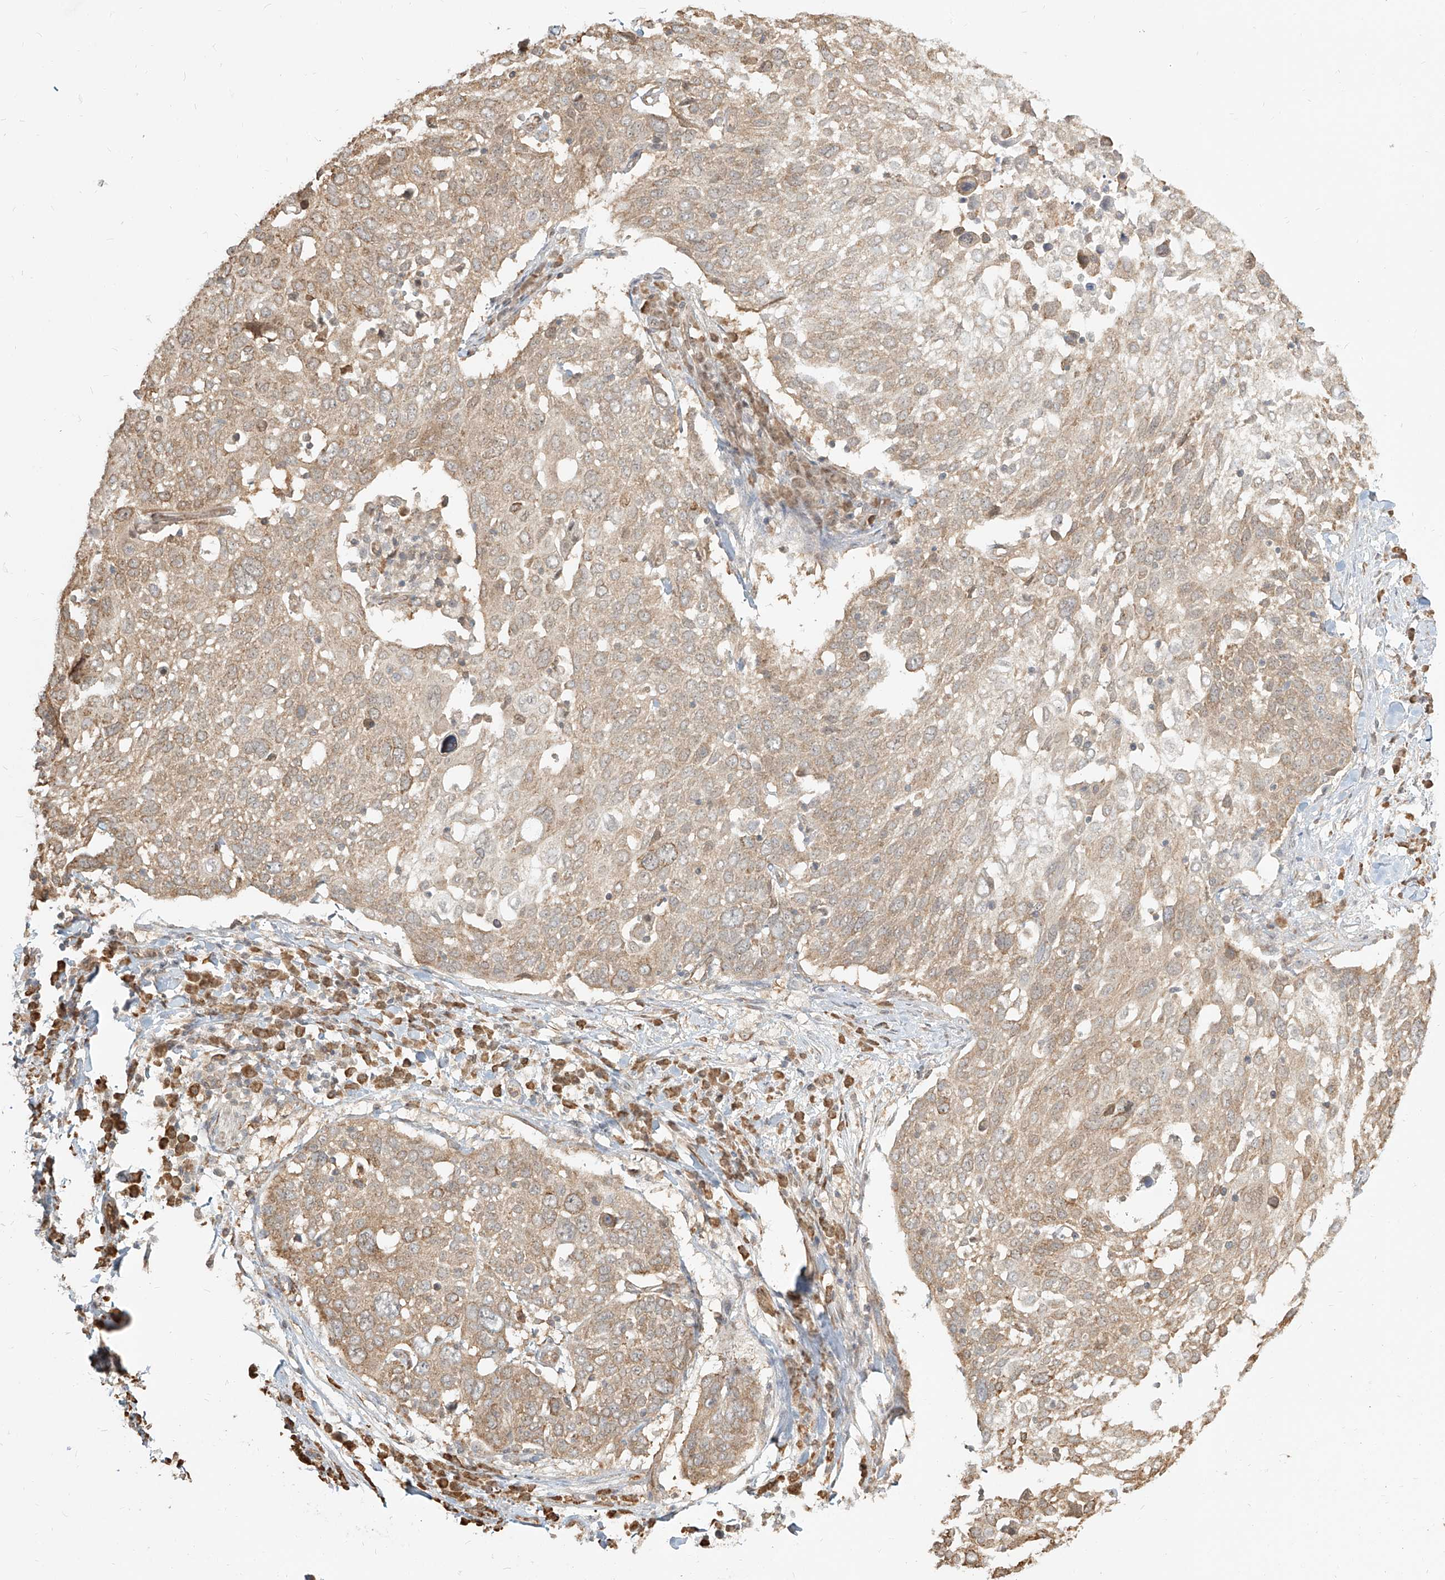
{"staining": {"intensity": "weak", "quantity": ">75%", "location": "cytoplasmic/membranous"}, "tissue": "lung cancer", "cell_type": "Tumor cells", "image_type": "cancer", "snomed": [{"axis": "morphology", "description": "Squamous cell carcinoma, NOS"}, {"axis": "topography", "description": "Lung"}], "caption": "Protein expression by IHC exhibits weak cytoplasmic/membranous staining in about >75% of tumor cells in lung squamous cell carcinoma. Nuclei are stained in blue.", "gene": "UBE2K", "patient": {"sex": "male", "age": 65}}